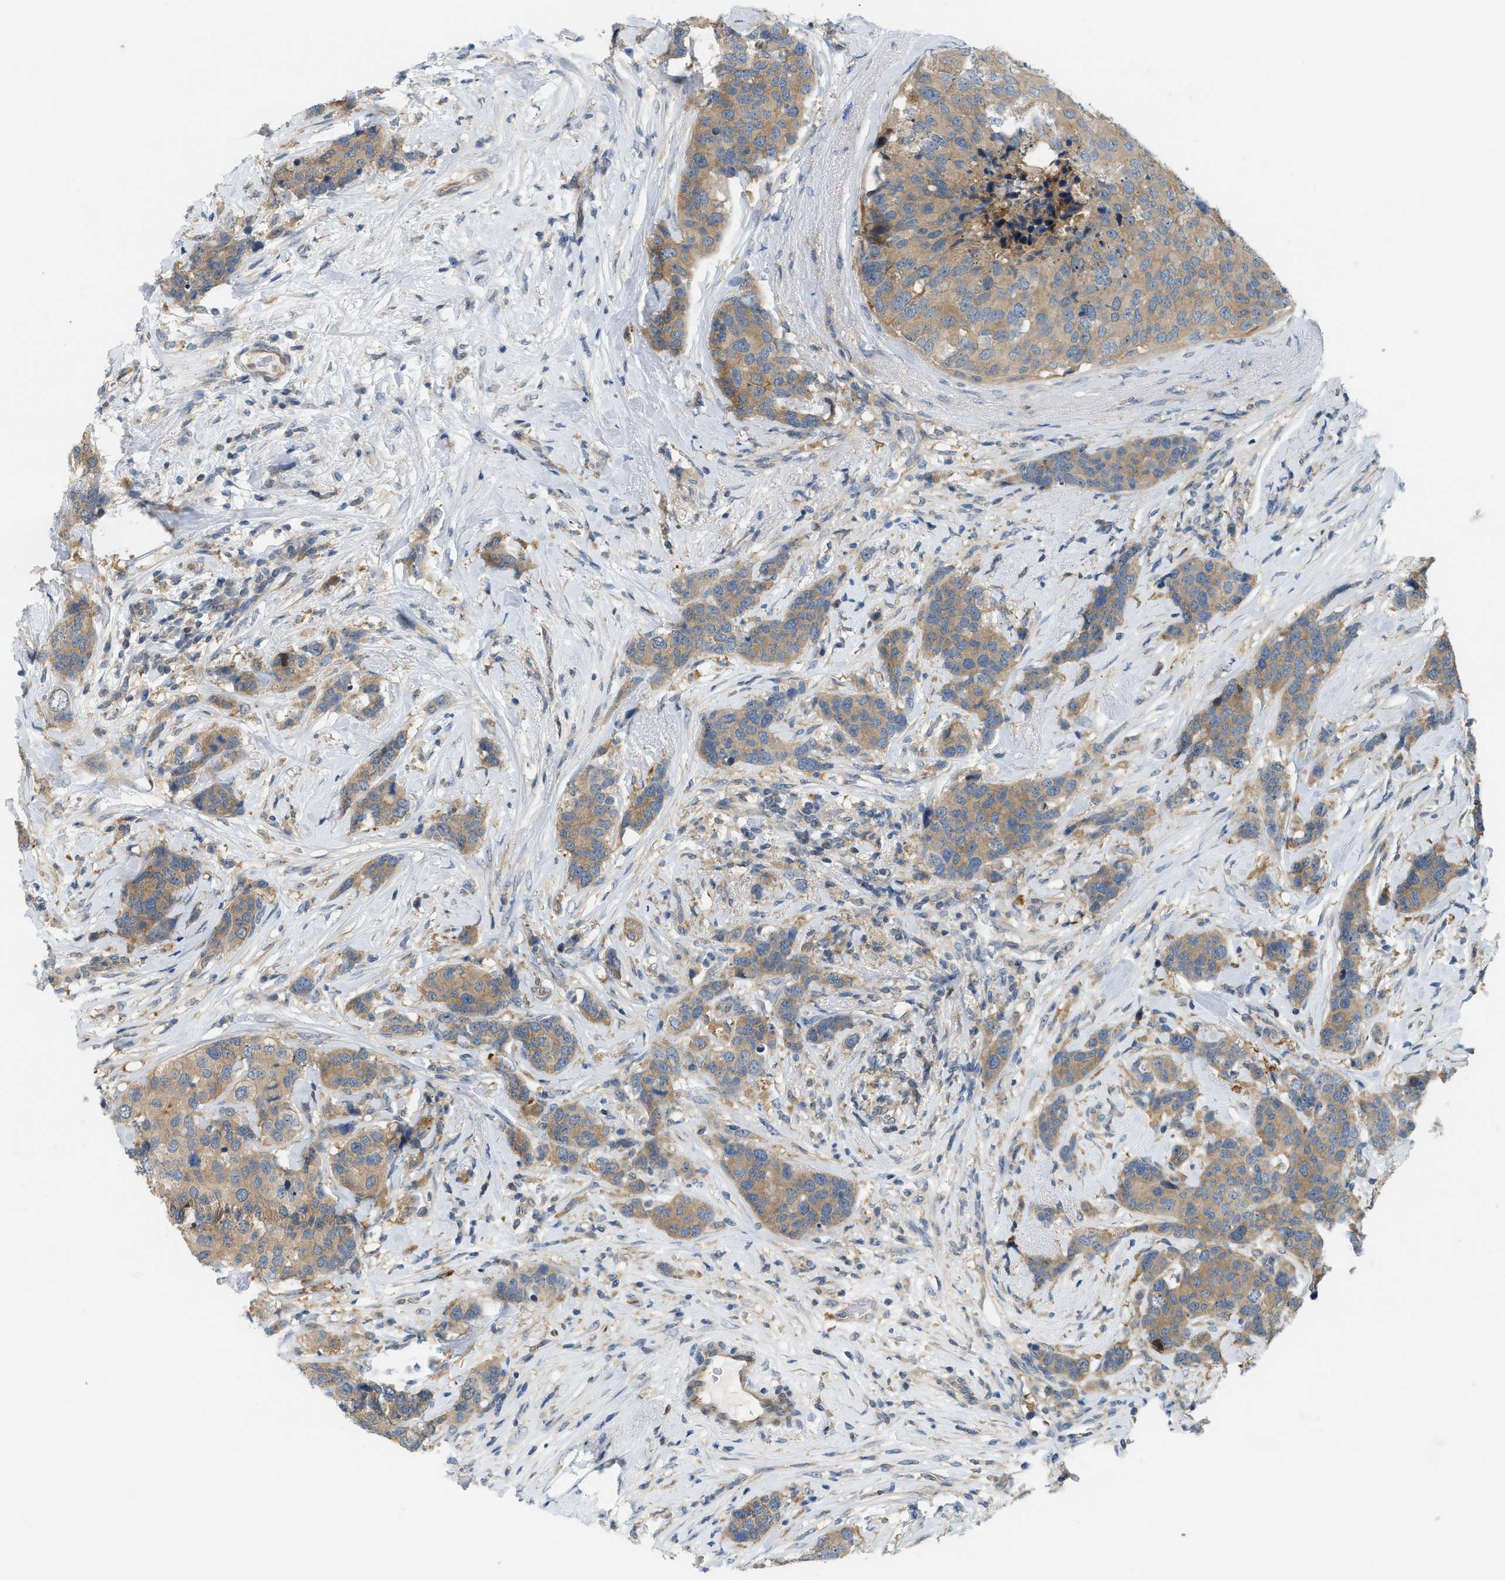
{"staining": {"intensity": "weak", "quantity": ">75%", "location": "cytoplasmic/membranous"}, "tissue": "breast cancer", "cell_type": "Tumor cells", "image_type": "cancer", "snomed": [{"axis": "morphology", "description": "Lobular carcinoma"}, {"axis": "topography", "description": "Breast"}], "caption": "Brown immunohistochemical staining in lobular carcinoma (breast) displays weak cytoplasmic/membranous positivity in approximately >75% of tumor cells.", "gene": "PDCL3", "patient": {"sex": "female", "age": 59}}